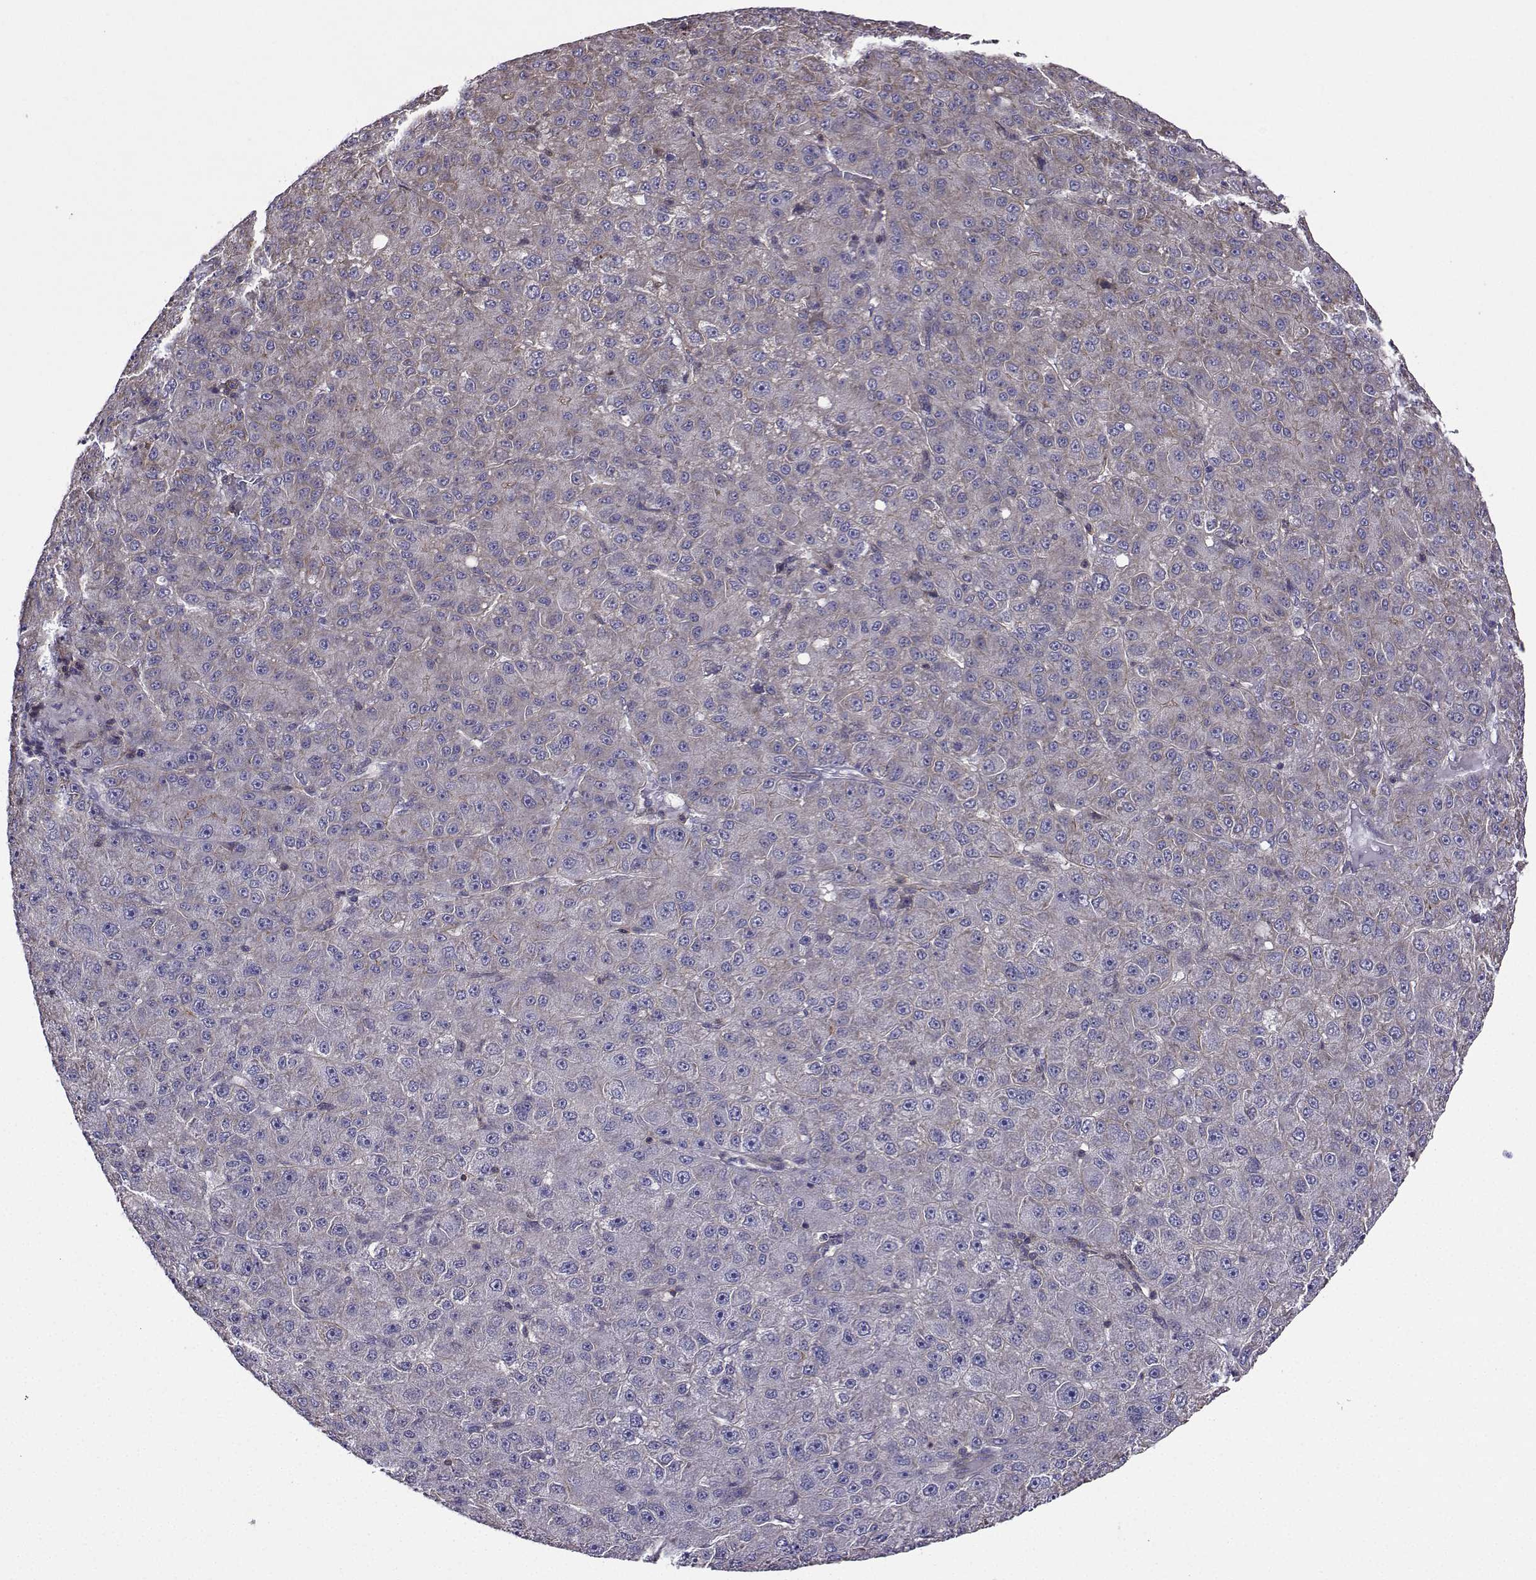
{"staining": {"intensity": "negative", "quantity": "none", "location": "none"}, "tissue": "liver cancer", "cell_type": "Tumor cells", "image_type": "cancer", "snomed": [{"axis": "morphology", "description": "Carcinoma, Hepatocellular, NOS"}, {"axis": "topography", "description": "Liver"}], "caption": "Immunohistochemistry (IHC) micrograph of neoplastic tissue: liver hepatocellular carcinoma stained with DAB (3,3'-diaminobenzidine) exhibits no significant protein expression in tumor cells.", "gene": "ITGB8", "patient": {"sex": "male", "age": 67}}